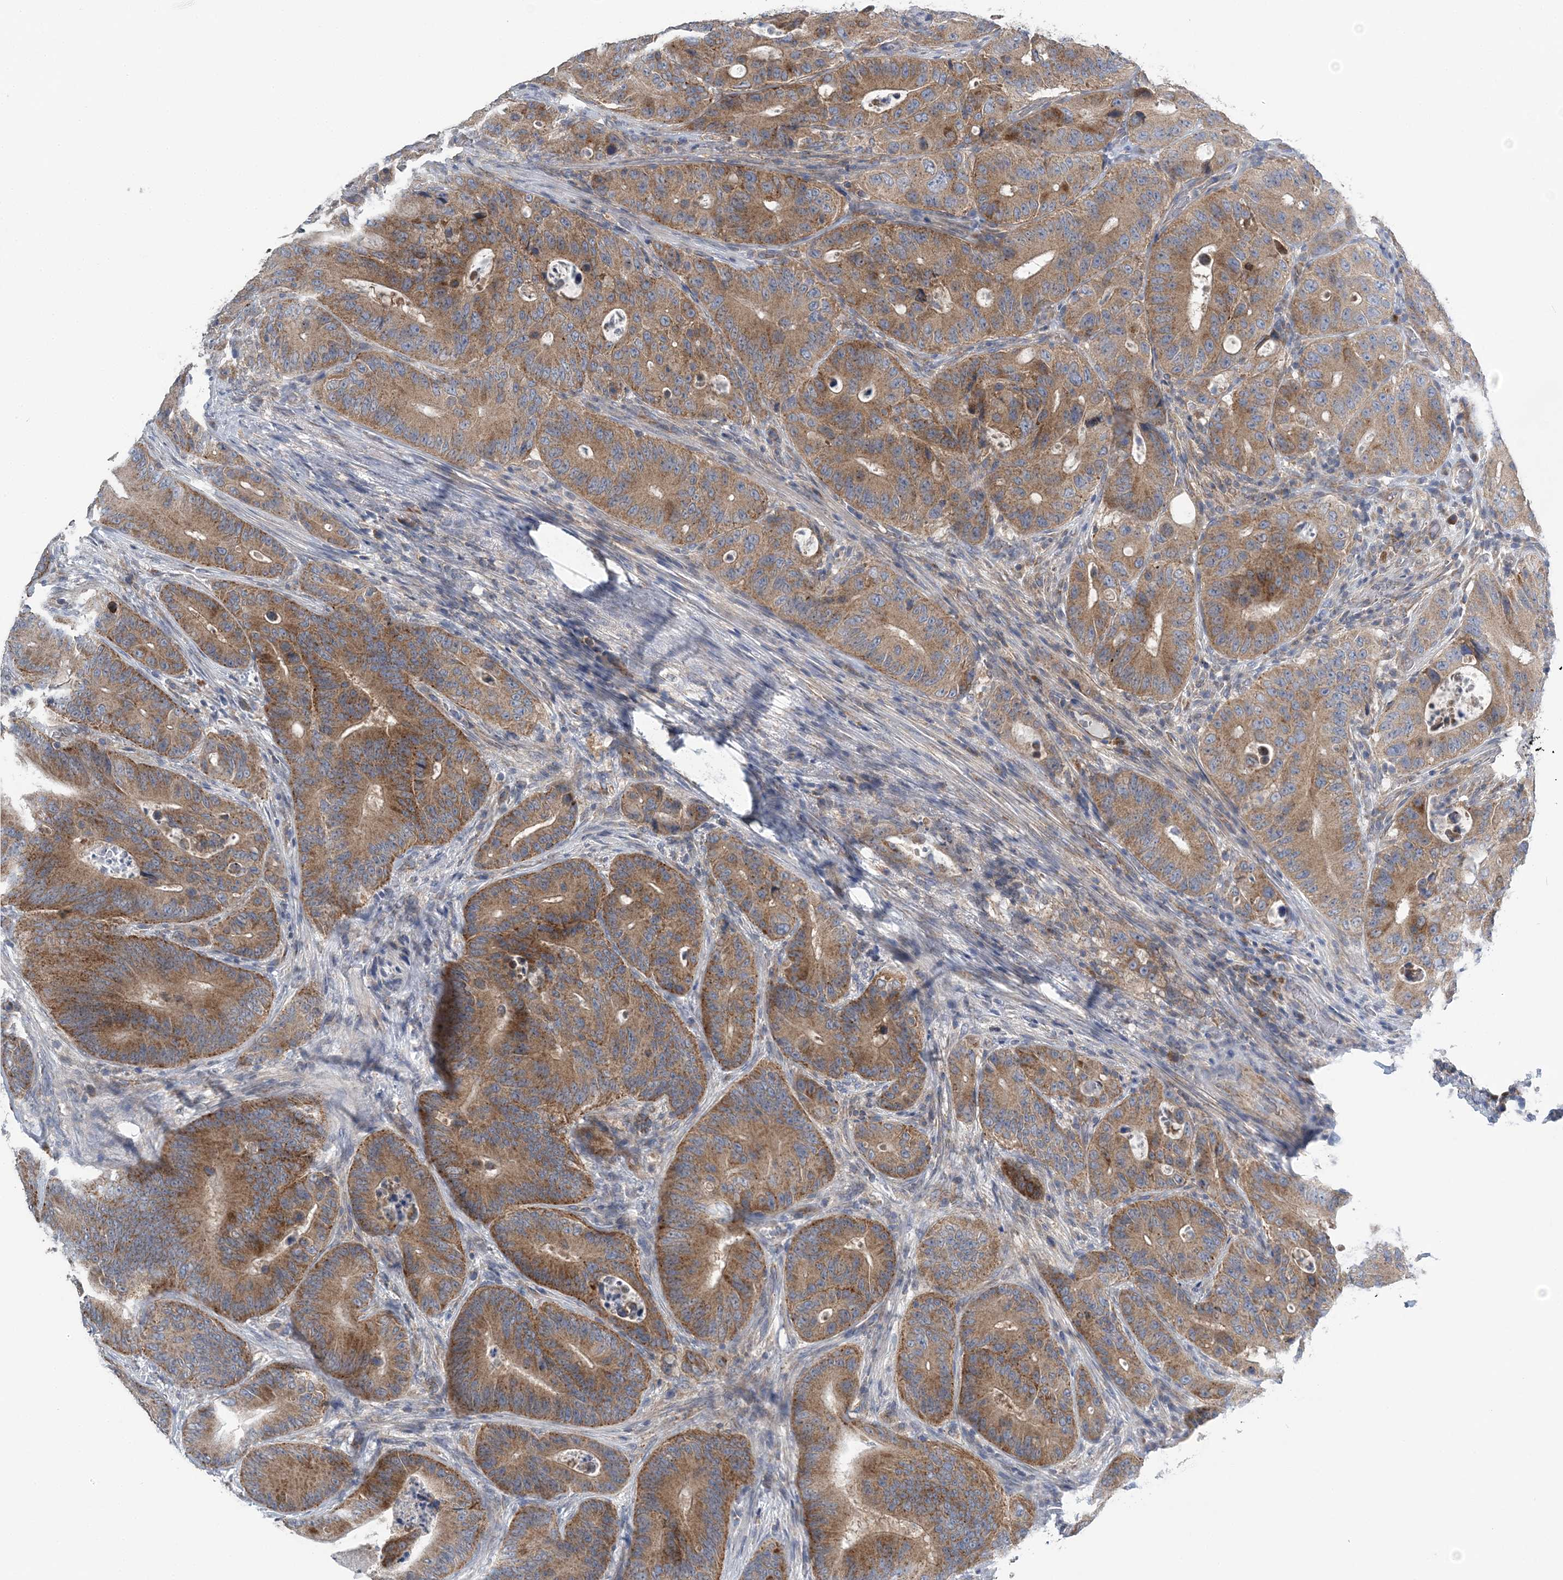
{"staining": {"intensity": "moderate", "quantity": ">75%", "location": "cytoplasmic/membranous"}, "tissue": "colorectal cancer", "cell_type": "Tumor cells", "image_type": "cancer", "snomed": [{"axis": "morphology", "description": "Adenocarcinoma, NOS"}, {"axis": "topography", "description": "Colon"}], "caption": "Brown immunohistochemical staining in human adenocarcinoma (colorectal) shows moderate cytoplasmic/membranous positivity in about >75% of tumor cells.", "gene": "COPE", "patient": {"sex": "male", "age": 83}}